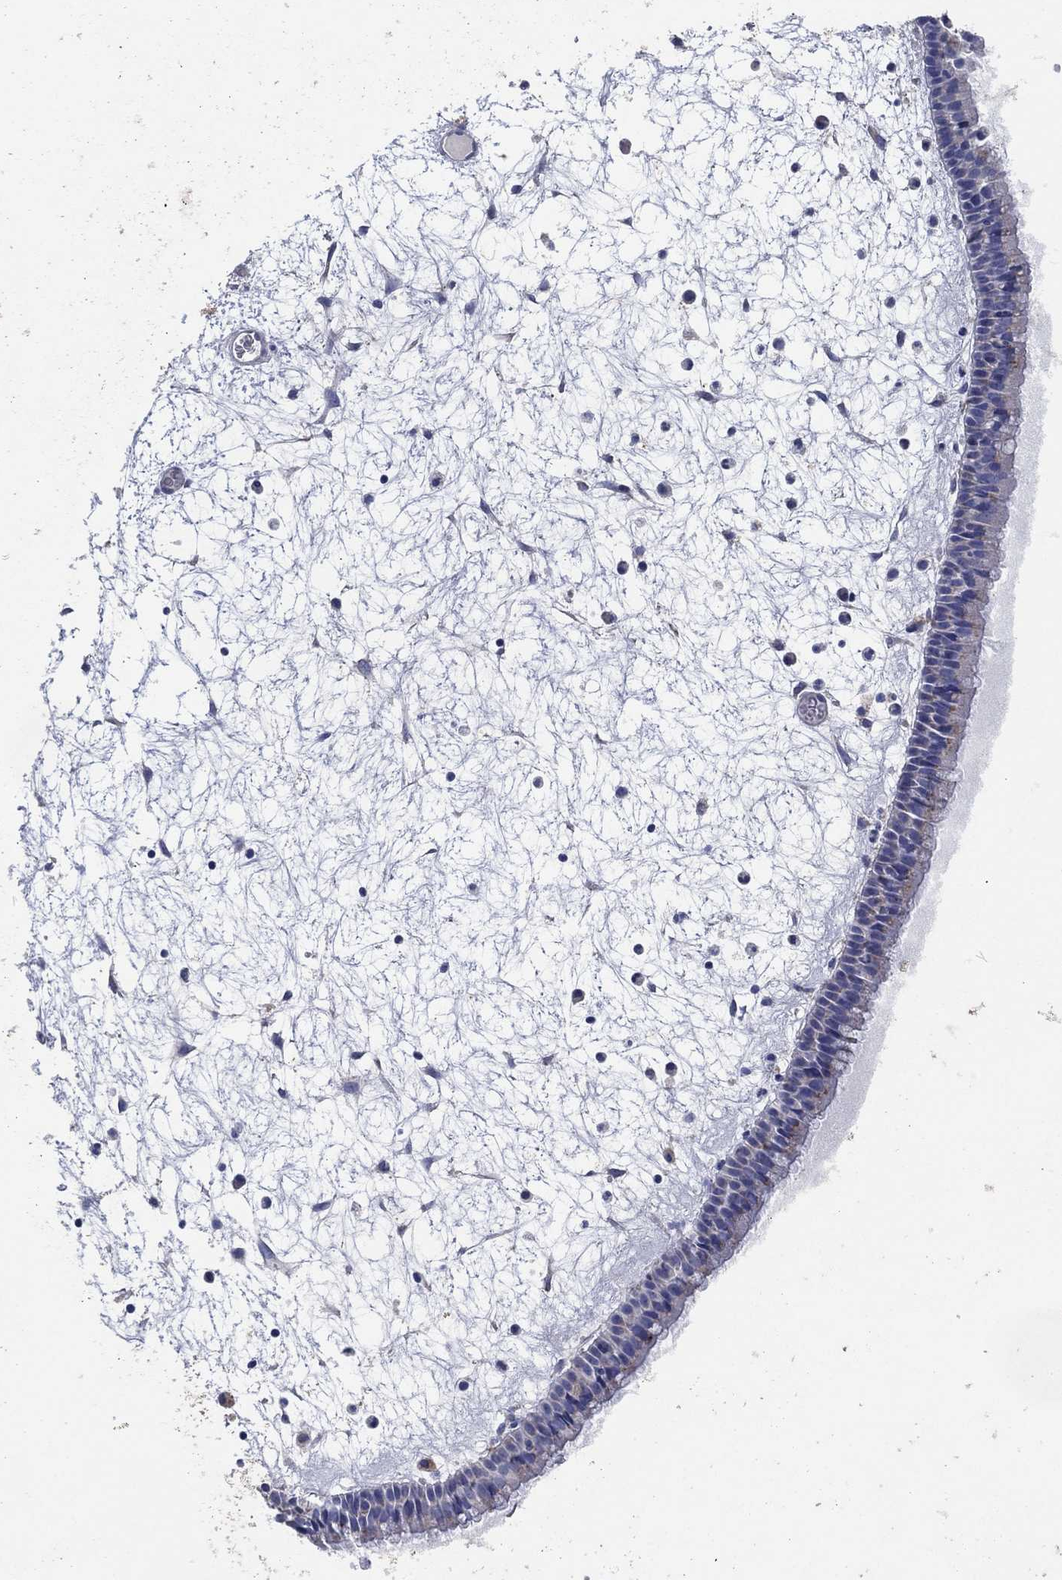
{"staining": {"intensity": "negative", "quantity": "none", "location": "none"}, "tissue": "nasopharynx", "cell_type": "Respiratory epithelial cells", "image_type": "normal", "snomed": [{"axis": "morphology", "description": "Normal tissue, NOS"}, {"axis": "topography", "description": "Nasopharynx"}], "caption": "The image demonstrates no significant positivity in respiratory epithelial cells of nasopharynx. (Brightfield microscopy of DAB IHC at high magnification).", "gene": "GALNS", "patient": {"sex": "male", "age": 58}}